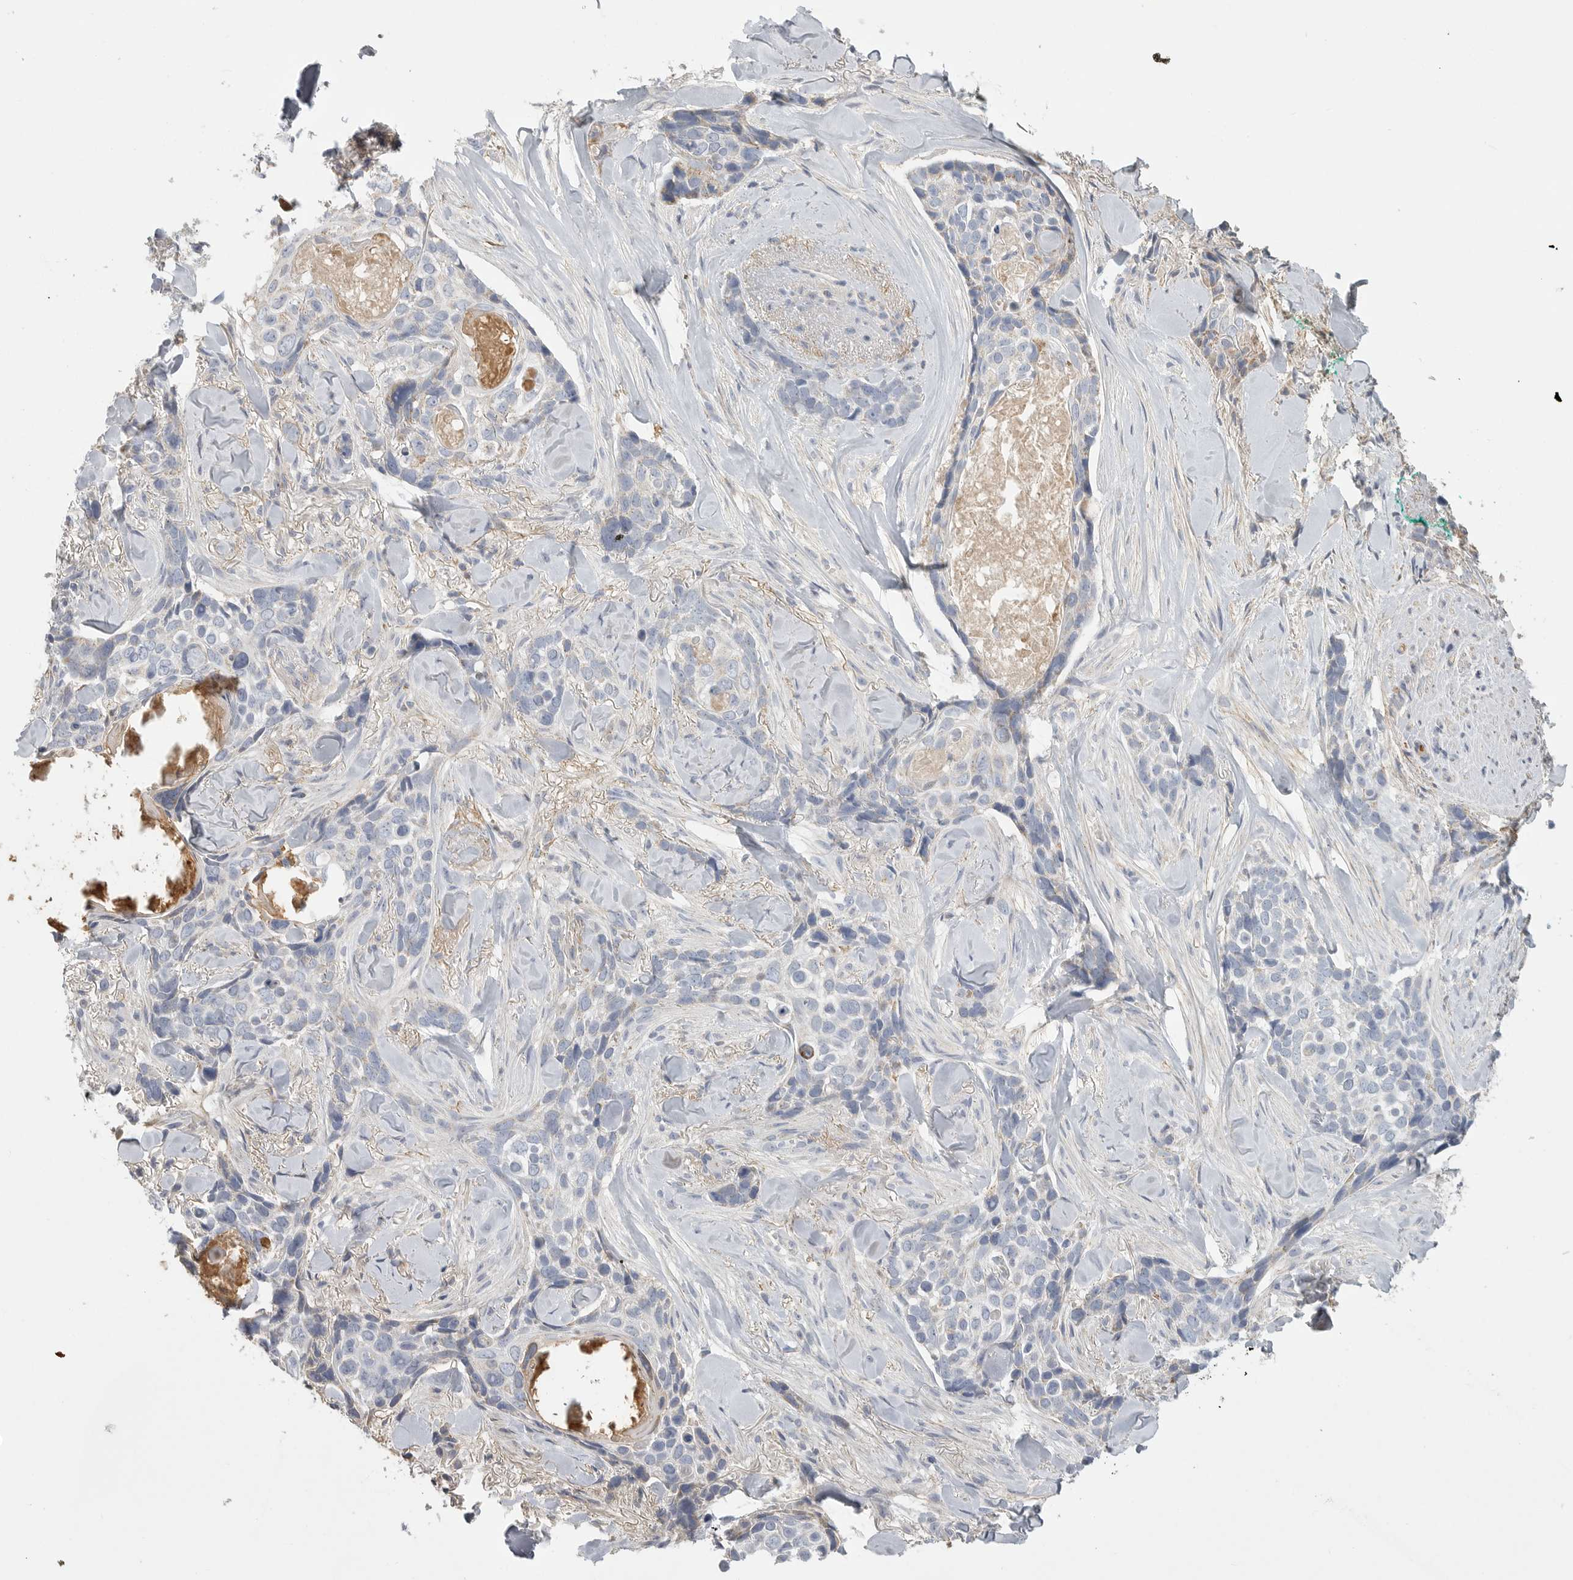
{"staining": {"intensity": "negative", "quantity": "none", "location": "none"}, "tissue": "skin cancer", "cell_type": "Tumor cells", "image_type": "cancer", "snomed": [{"axis": "morphology", "description": "Basal cell carcinoma"}, {"axis": "topography", "description": "Skin"}], "caption": "Micrograph shows no protein positivity in tumor cells of skin cancer tissue. The staining was performed using DAB (3,3'-diaminobenzidine) to visualize the protein expression in brown, while the nuclei were stained in blue with hematoxylin (Magnification: 20x).", "gene": "SDC3", "patient": {"sex": "female", "age": 82}}